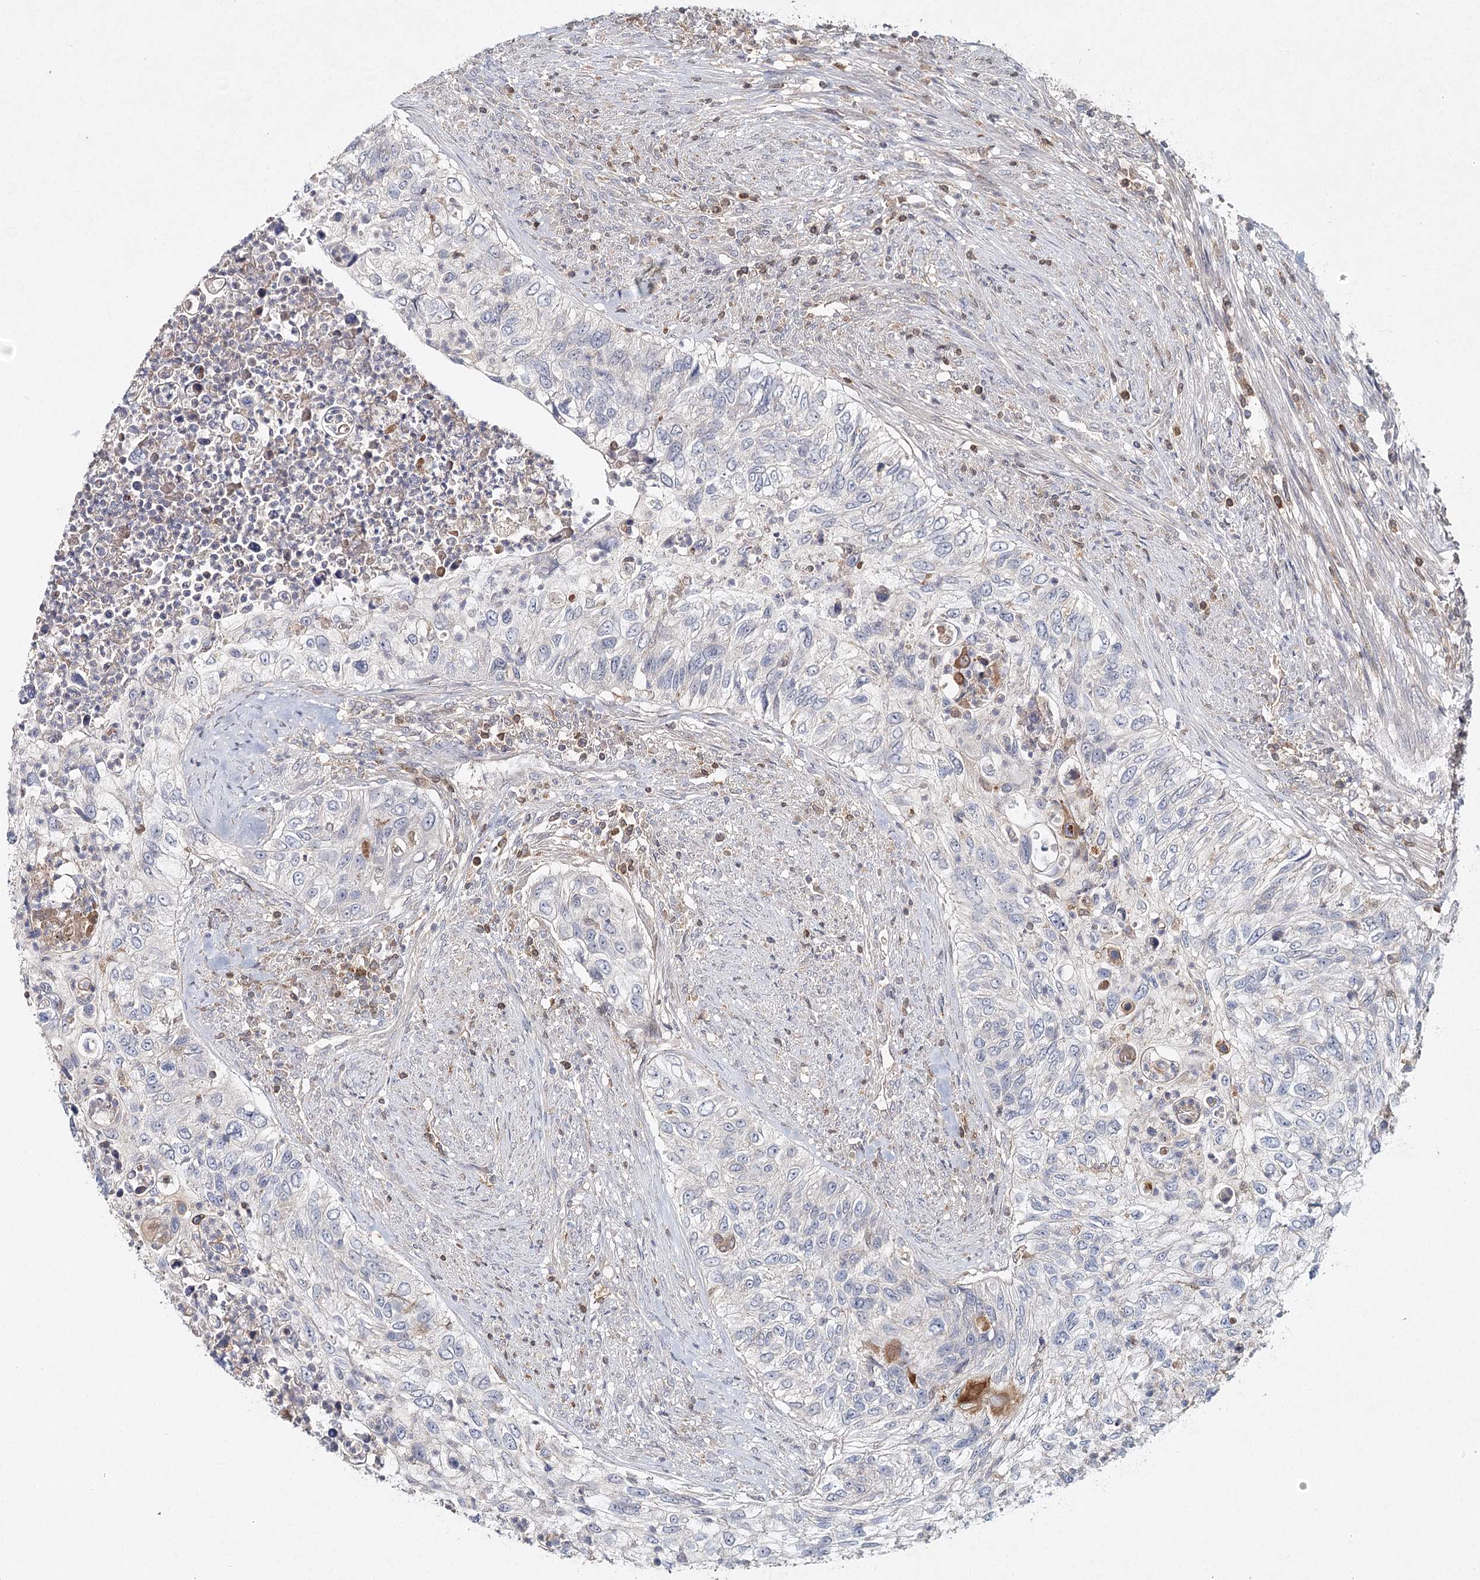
{"staining": {"intensity": "negative", "quantity": "none", "location": "none"}, "tissue": "urothelial cancer", "cell_type": "Tumor cells", "image_type": "cancer", "snomed": [{"axis": "morphology", "description": "Urothelial carcinoma, High grade"}, {"axis": "topography", "description": "Urinary bladder"}], "caption": "Tumor cells are negative for protein expression in human urothelial cancer.", "gene": "SLC41A2", "patient": {"sex": "female", "age": 60}}